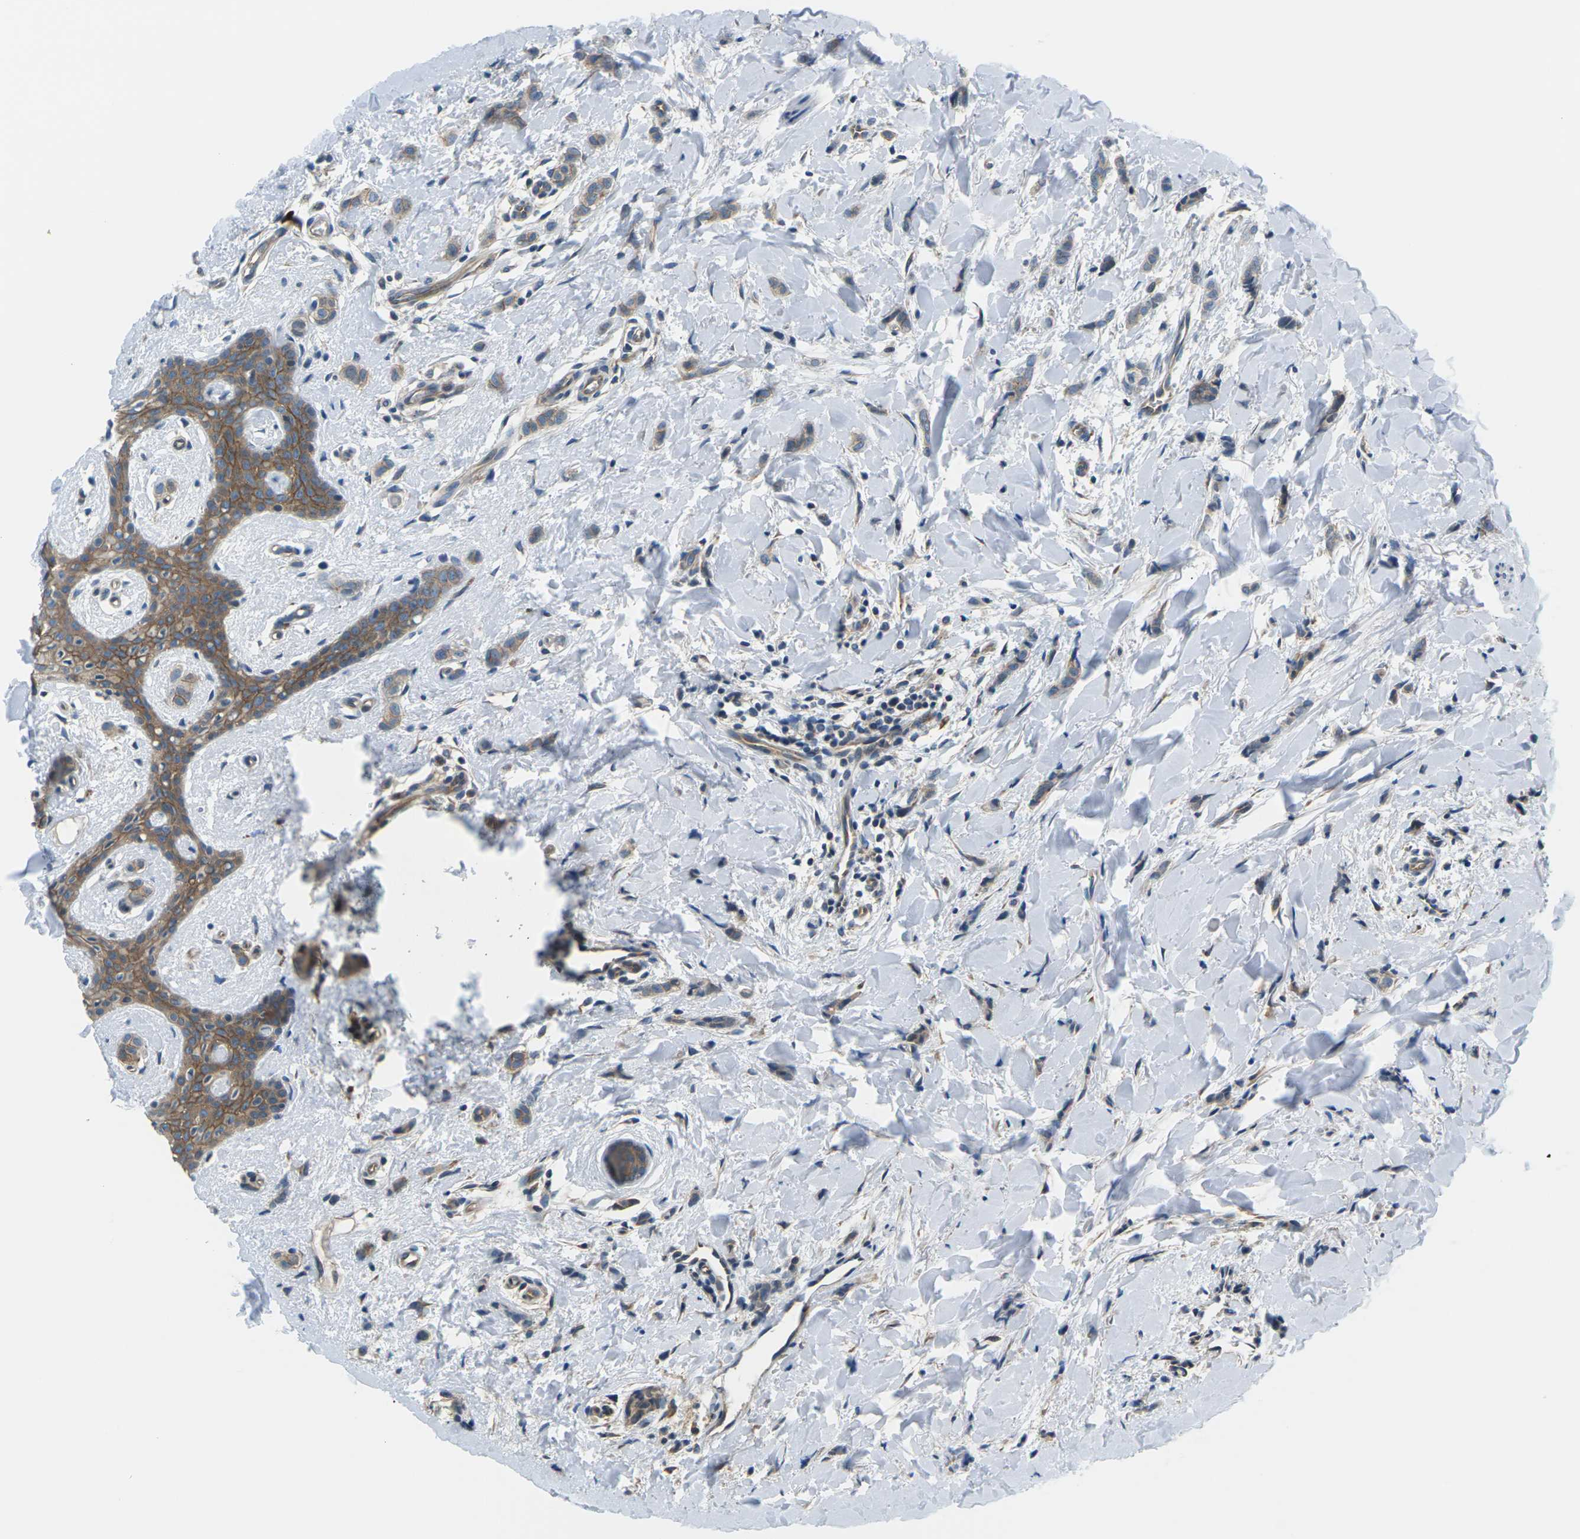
{"staining": {"intensity": "weak", "quantity": ">75%", "location": "cytoplasmic/membranous"}, "tissue": "breast cancer", "cell_type": "Tumor cells", "image_type": "cancer", "snomed": [{"axis": "morphology", "description": "Lobular carcinoma"}, {"axis": "topography", "description": "Skin"}, {"axis": "topography", "description": "Breast"}], "caption": "Breast cancer (lobular carcinoma) tissue exhibits weak cytoplasmic/membranous staining in about >75% of tumor cells, visualized by immunohistochemistry. (brown staining indicates protein expression, while blue staining denotes nuclei).", "gene": "SLC13A3", "patient": {"sex": "female", "age": 46}}